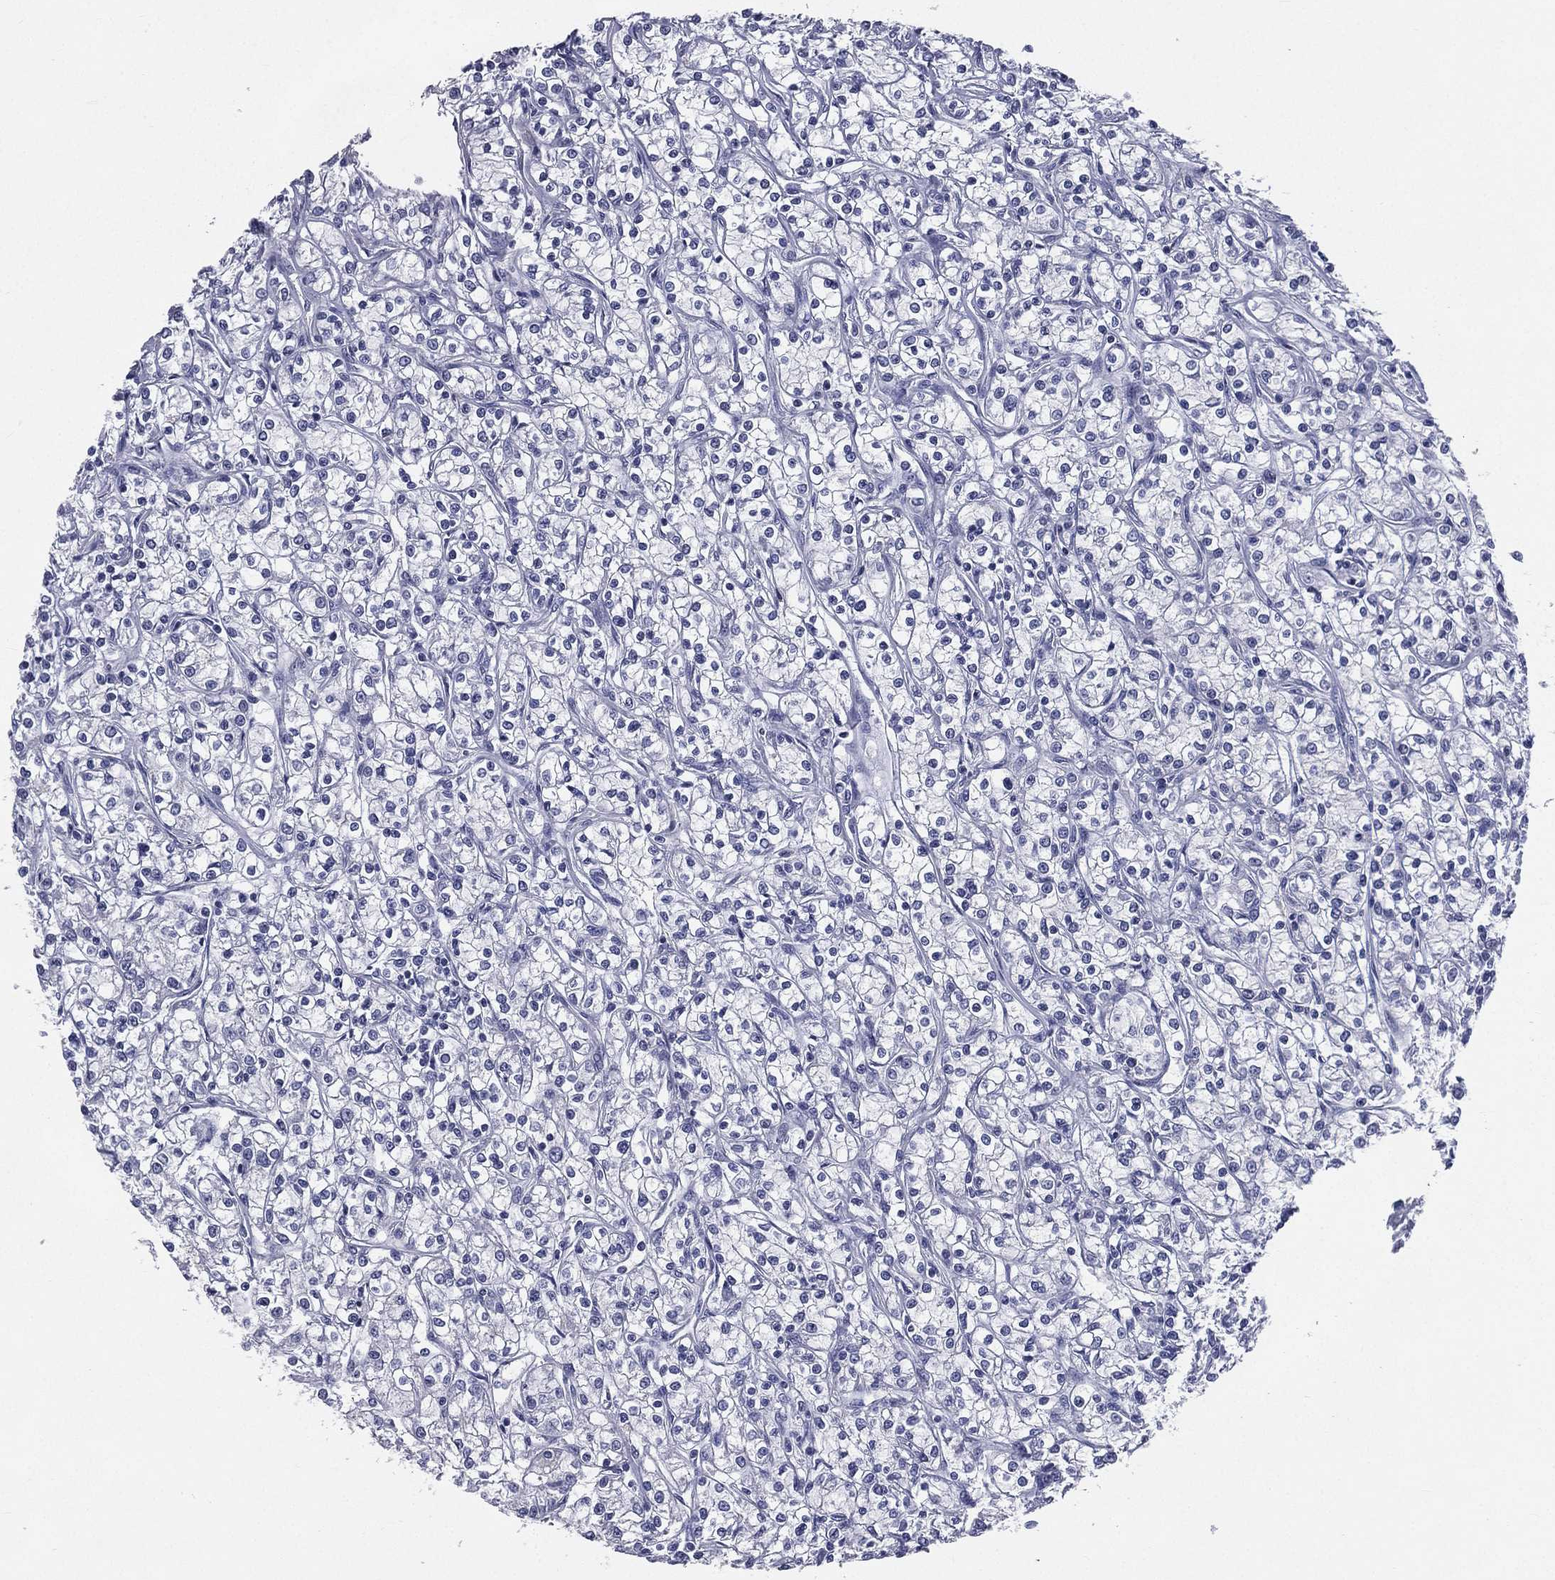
{"staining": {"intensity": "negative", "quantity": "none", "location": "none"}, "tissue": "renal cancer", "cell_type": "Tumor cells", "image_type": "cancer", "snomed": [{"axis": "morphology", "description": "Adenocarcinoma, NOS"}, {"axis": "topography", "description": "Kidney"}], "caption": "The histopathology image reveals no staining of tumor cells in renal adenocarcinoma.", "gene": "IFT27", "patient": {"sex": "female", "age": 59}}